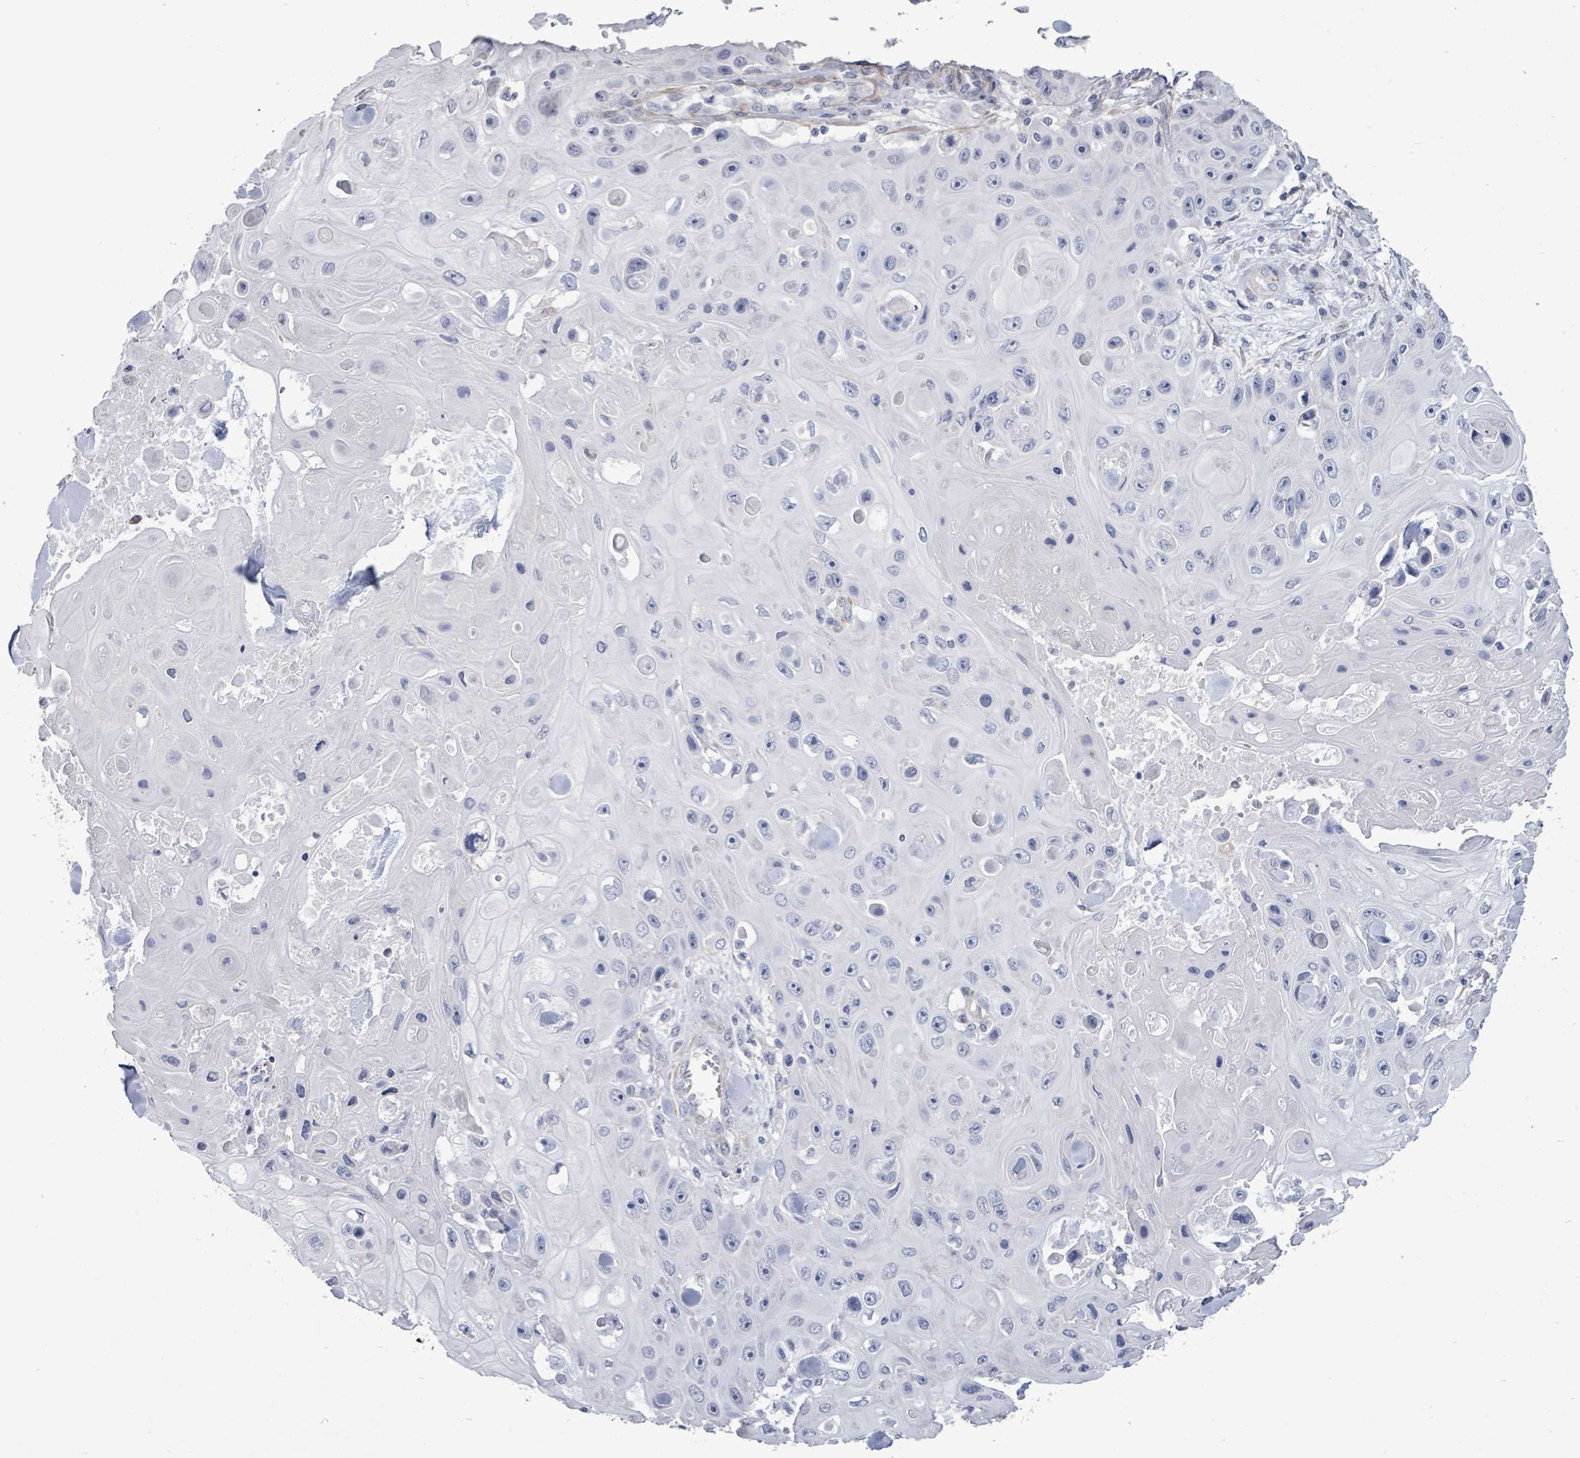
{"staining": {"intensity": "negative", "quantity": "none", "location": "none"}, "tissue": "skin cancer", "cell_type": "Tumor cells", "image_type": "cancer", "snomed": [{"axis": "morphology", "description": "Squamous cell carcinoma, NOS"}, {"axis": "topography", "description": "Skin"}], "caption": "Tumor cells show no significant expression in squamous cell carcinoma (skin).", "gene": "CT45A5", "patient": {"sex": "male", "age": 82}}